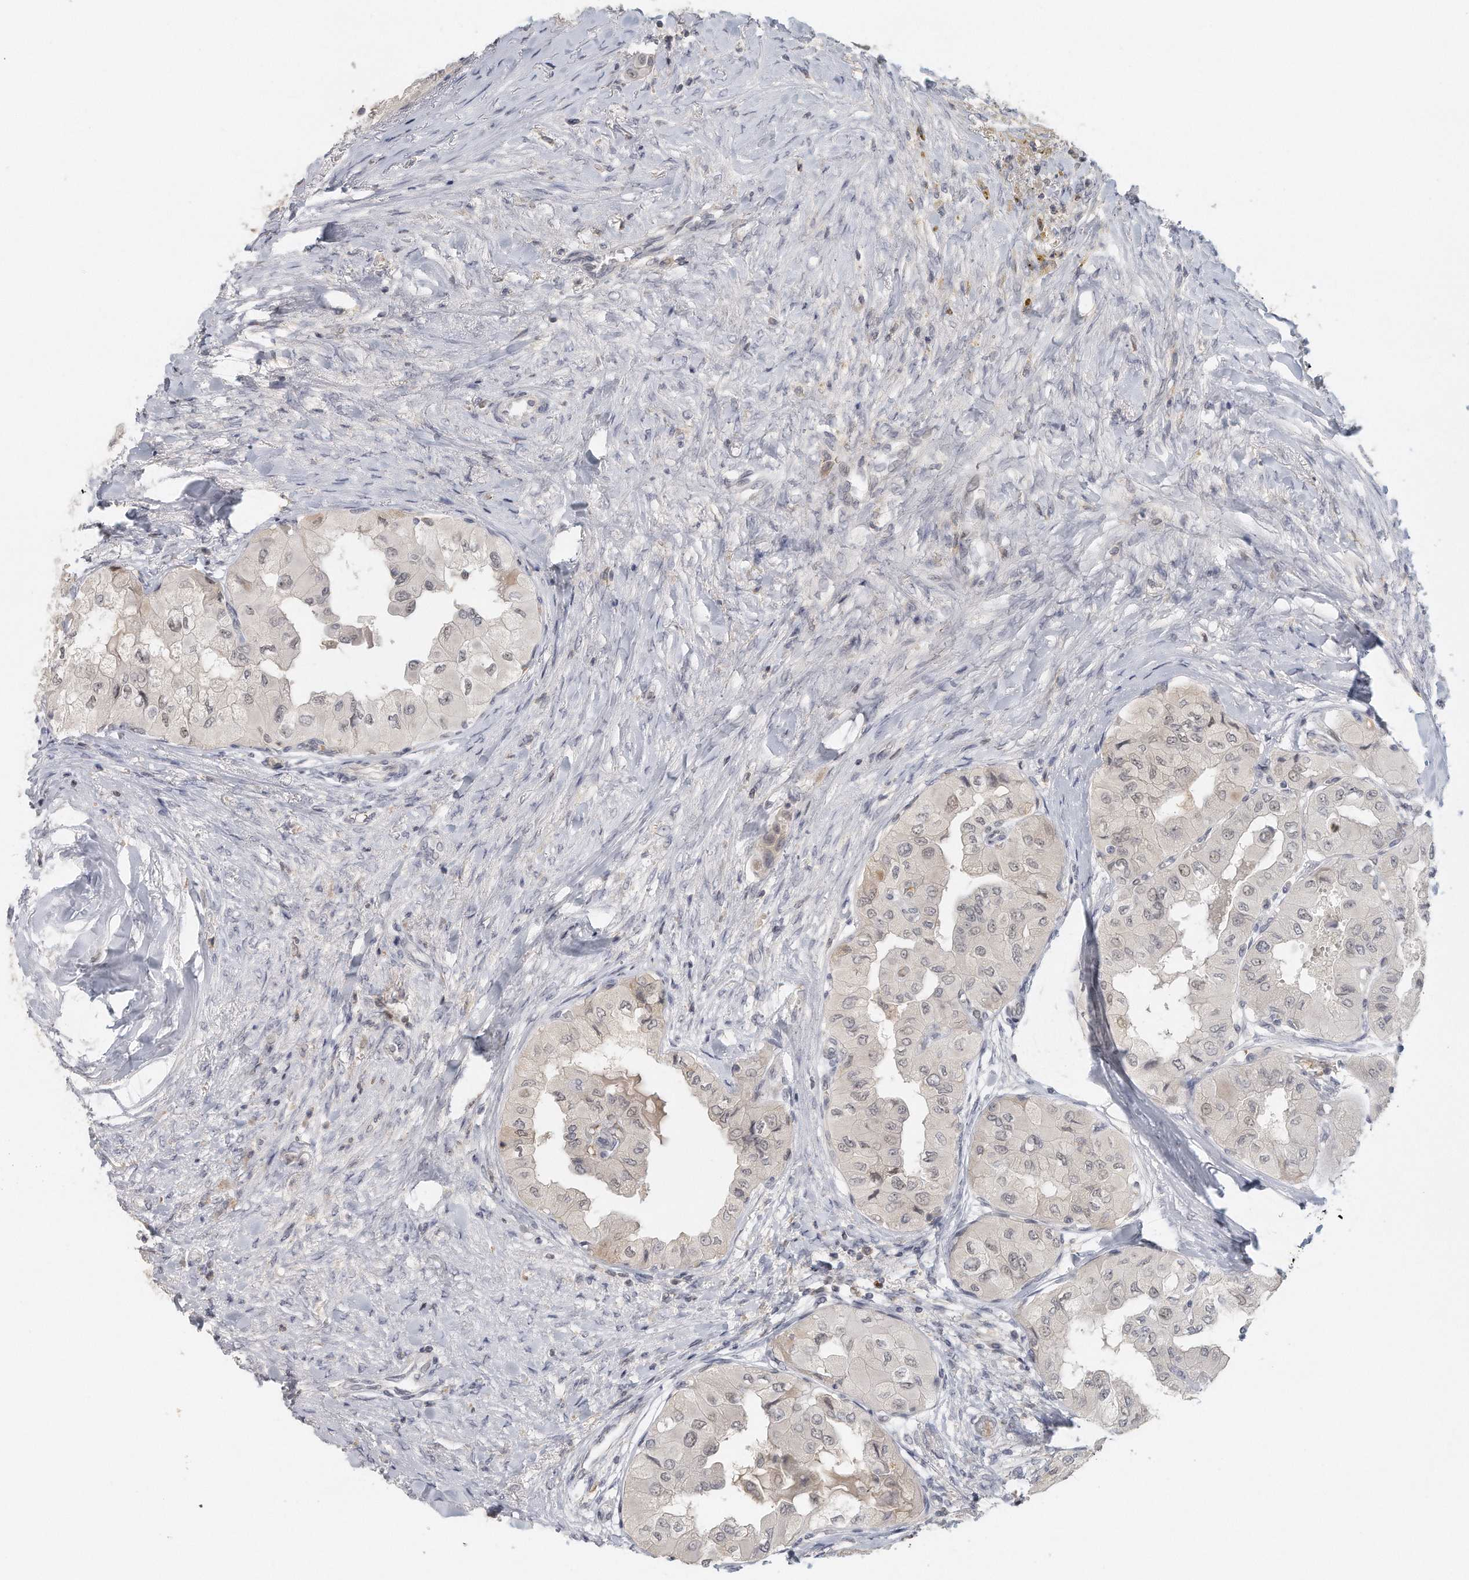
{"staining": {"intensity": "weak", "quantity": "25%-75%", "location": "nuclear"}, "tissue": "thyroid cancer", "cell_type": "Tumor cells", "image_type": "cancer", "snomed": [{"axis": "morphology", "description": "Papillary adenocarcinoma, NOS"}, {"axis": "topography", "description": "Thyroid gland"}], "caption": "Immunohistochemistry (DAB (3,3'-diaminobenzidine)) staining of human thyroid papillary adenocarcinoma displays weak nuclear protein positivity in approximately 25%-75% of tumor cells.", "gene": "DDX43", "patient": {"sex": "female", "age": 59}}